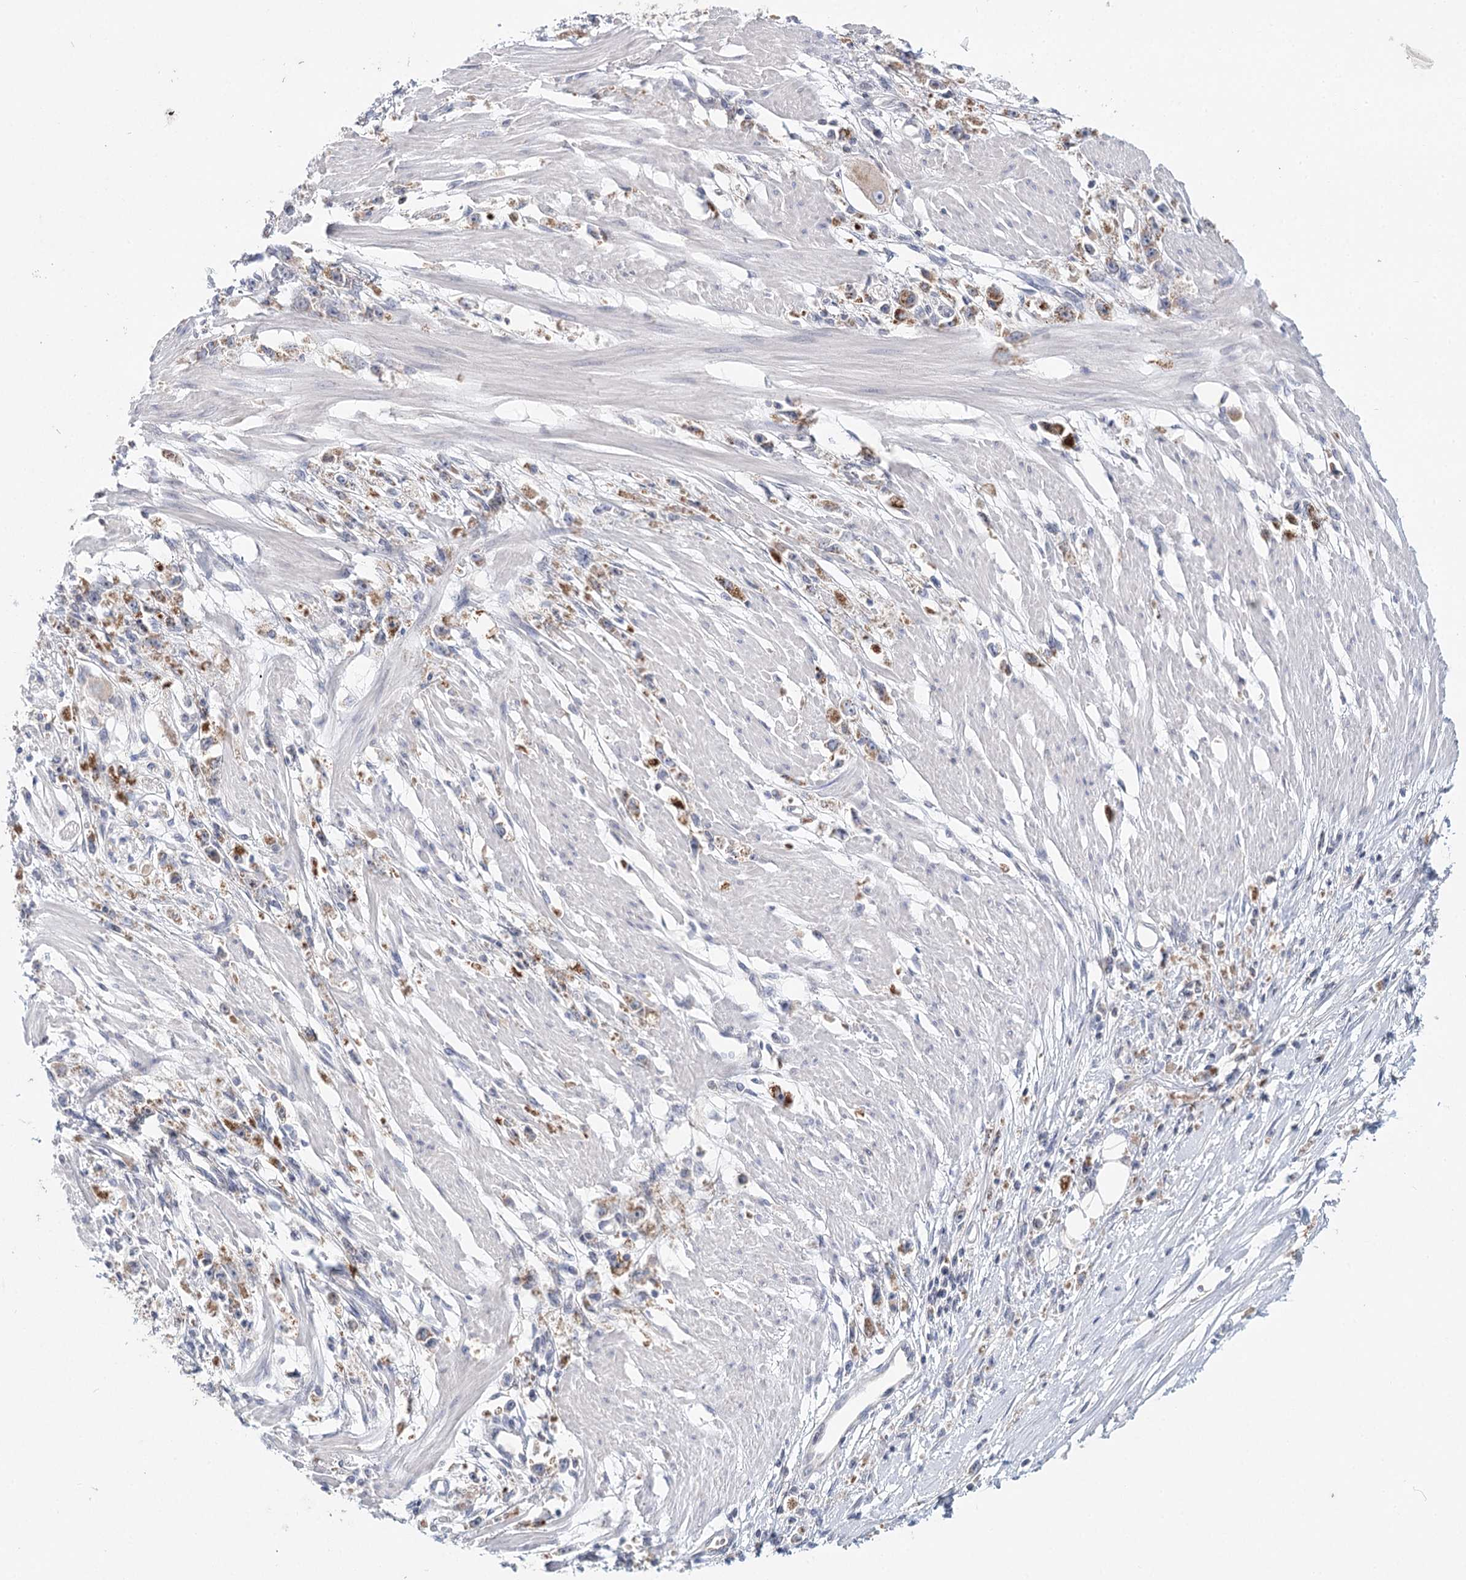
{"staining": {"intensity": "moderate", "quantity": ">75%", "location": "cytoplasmic/membranous"}, "tissue": "stomach cancer", "cell_type": "Tumor cells", "image_type": "cancer", "snomed": [{"axis": "morphology", "description": "Adenocarcinoma, NOS"}, {"axis": "topography", "description": "Stomach"}], "caption": "Immunohistochemical staining of stomach cancer shows medium levels of moderate cytoplasmic/membranous protein staining in about >75% of tumor cells.", "gene": "ARHGAP44", "patient": {"sex": "female", "age": 59}}